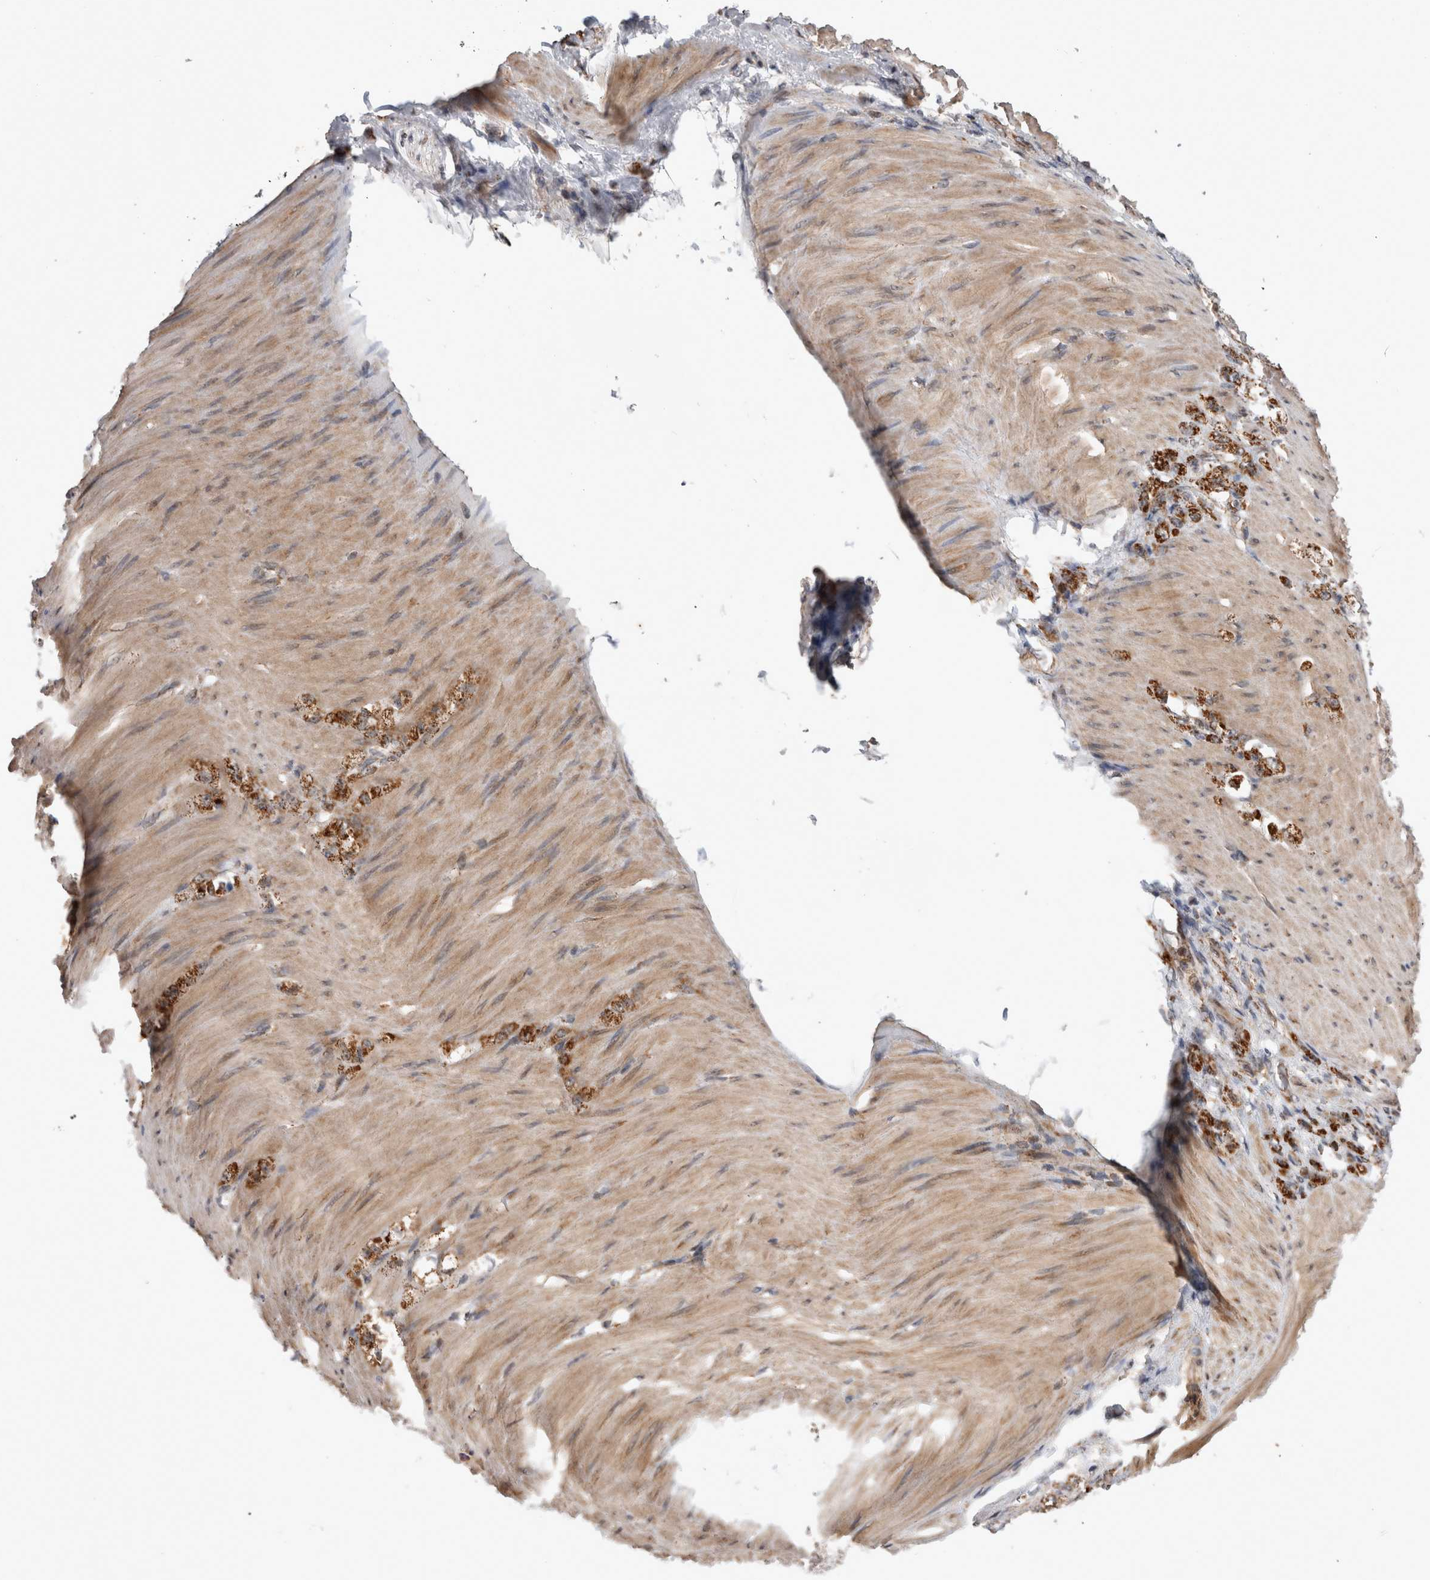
{"staining": {"intensity": "strong", "quantity": ">75%", "location": "cytoplasmic/membranous"}, "tissue": "stomach cancer", "cell_type": "Tumor cells", "image_type": "cancer", "snomed": [{"axis": "morphology", "description": "Normal tissue, NOS"}, {"axis": "morphology", "description": "Adenocarcinoma, NOS"}, {"axis": "topography", "description": "Stomach"}], "caption": "Protein staining displays strong cytoplasmic/membranous positivity in approximately >75% of tumor cells in stomach adenocarcinoma.", "gene": "MRPL37", "patient": {"sex": "male", "age": 82}}